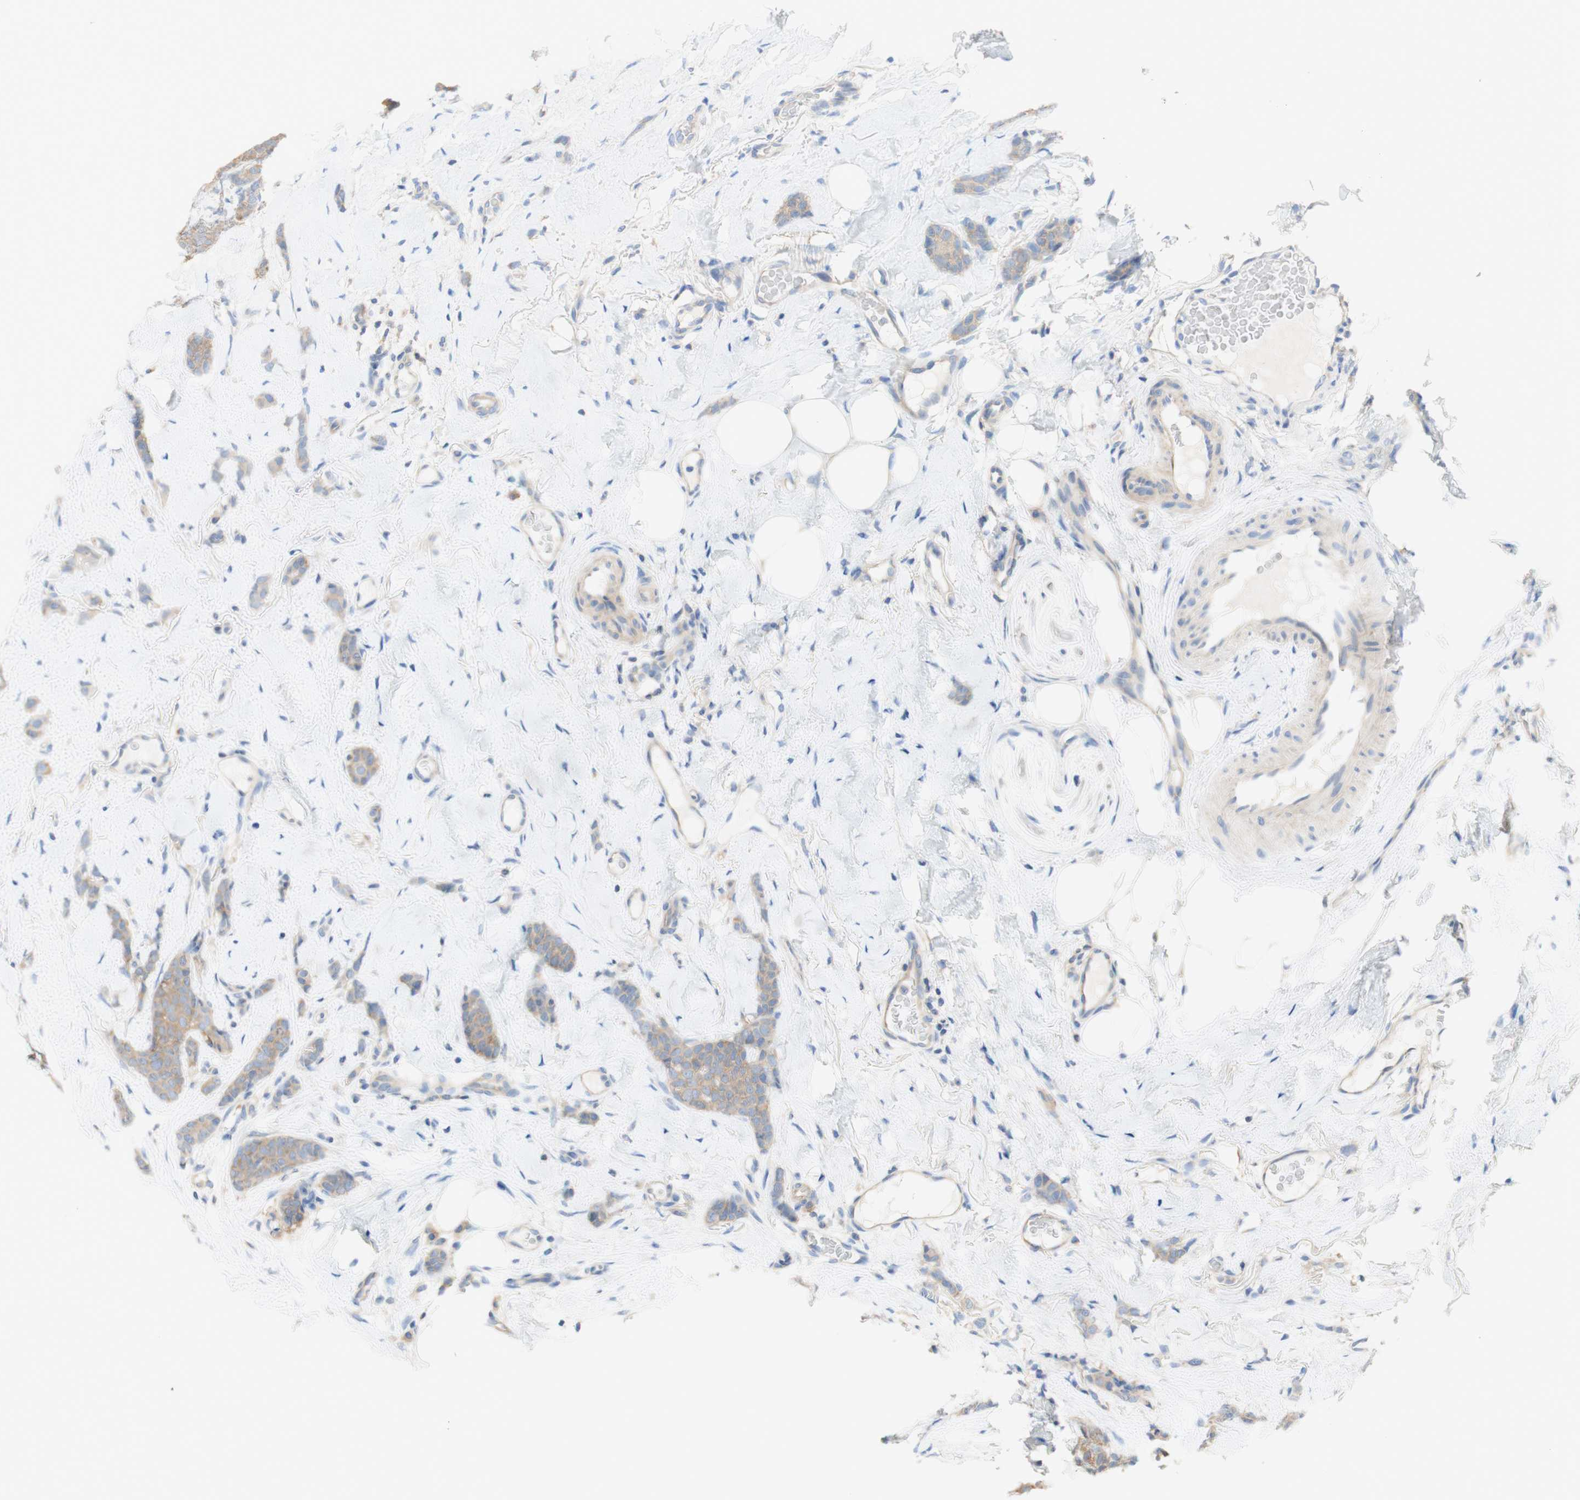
{"staining": {"intensity": "weak", "quantity": ">75%", "location": "cytoplasmic/membranous"}, "tissue": "breast cancer", "cell_type": "Tumor cells", "image_type": "cancer", "snomed": [{"axis": "morphology", "description": "Lobular carcinoma"}, {"axis": "topography", "description": "Skin"}, {"axis": "topography", "description": "Breast"}], "caption": "IHC micrograph of human breast lobular carcinoma stained for a protein (brown), which demonstrates low levels of weak cytoplasmic/membranous positivity in about >75% of tumor cells.", "gene": "ATP2B1", "patient": {"sex": "female", "age": 46}}